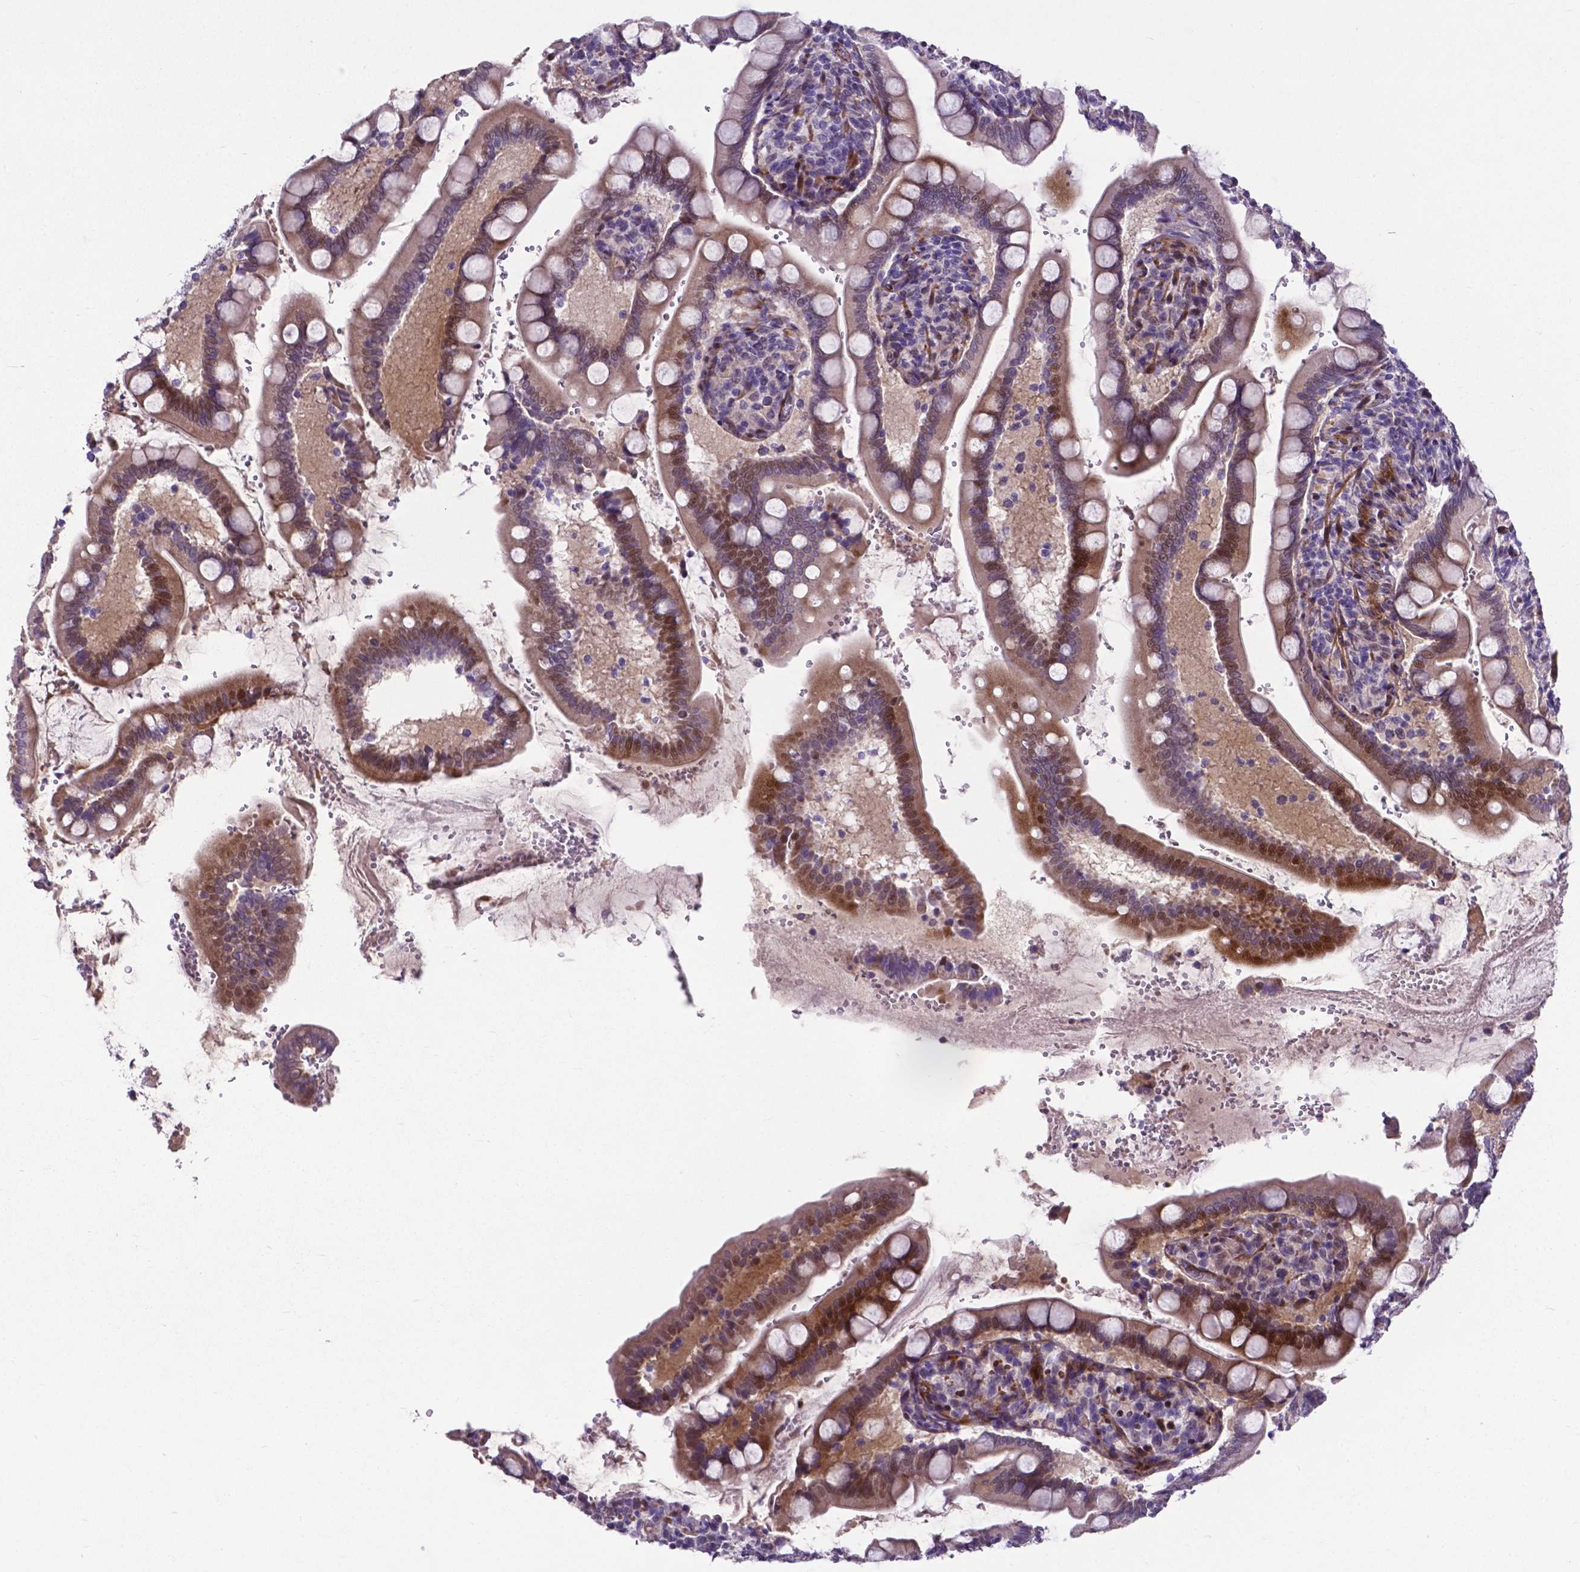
{"staining": {"intensity": "moderate", "quantity": "<25%", "location": "cytoplasmic/membranous"}, "tissue": "small intestine", "cell_type": "Glandular cells", "image_type": "normal", "snomed": [{"axis": "morphology", "description": "Normal tissue, NOS"}, {"axis": "topography", "description": "Small intestine"}], "caption": "DAB immunohistochemical staining of benign small intestine displays moderate cytoplasmic/membranous protein positivity in about <25% of glandular cells.", "gene": "PFKFB4", "patient": {"sex": "female", "age": 56}}